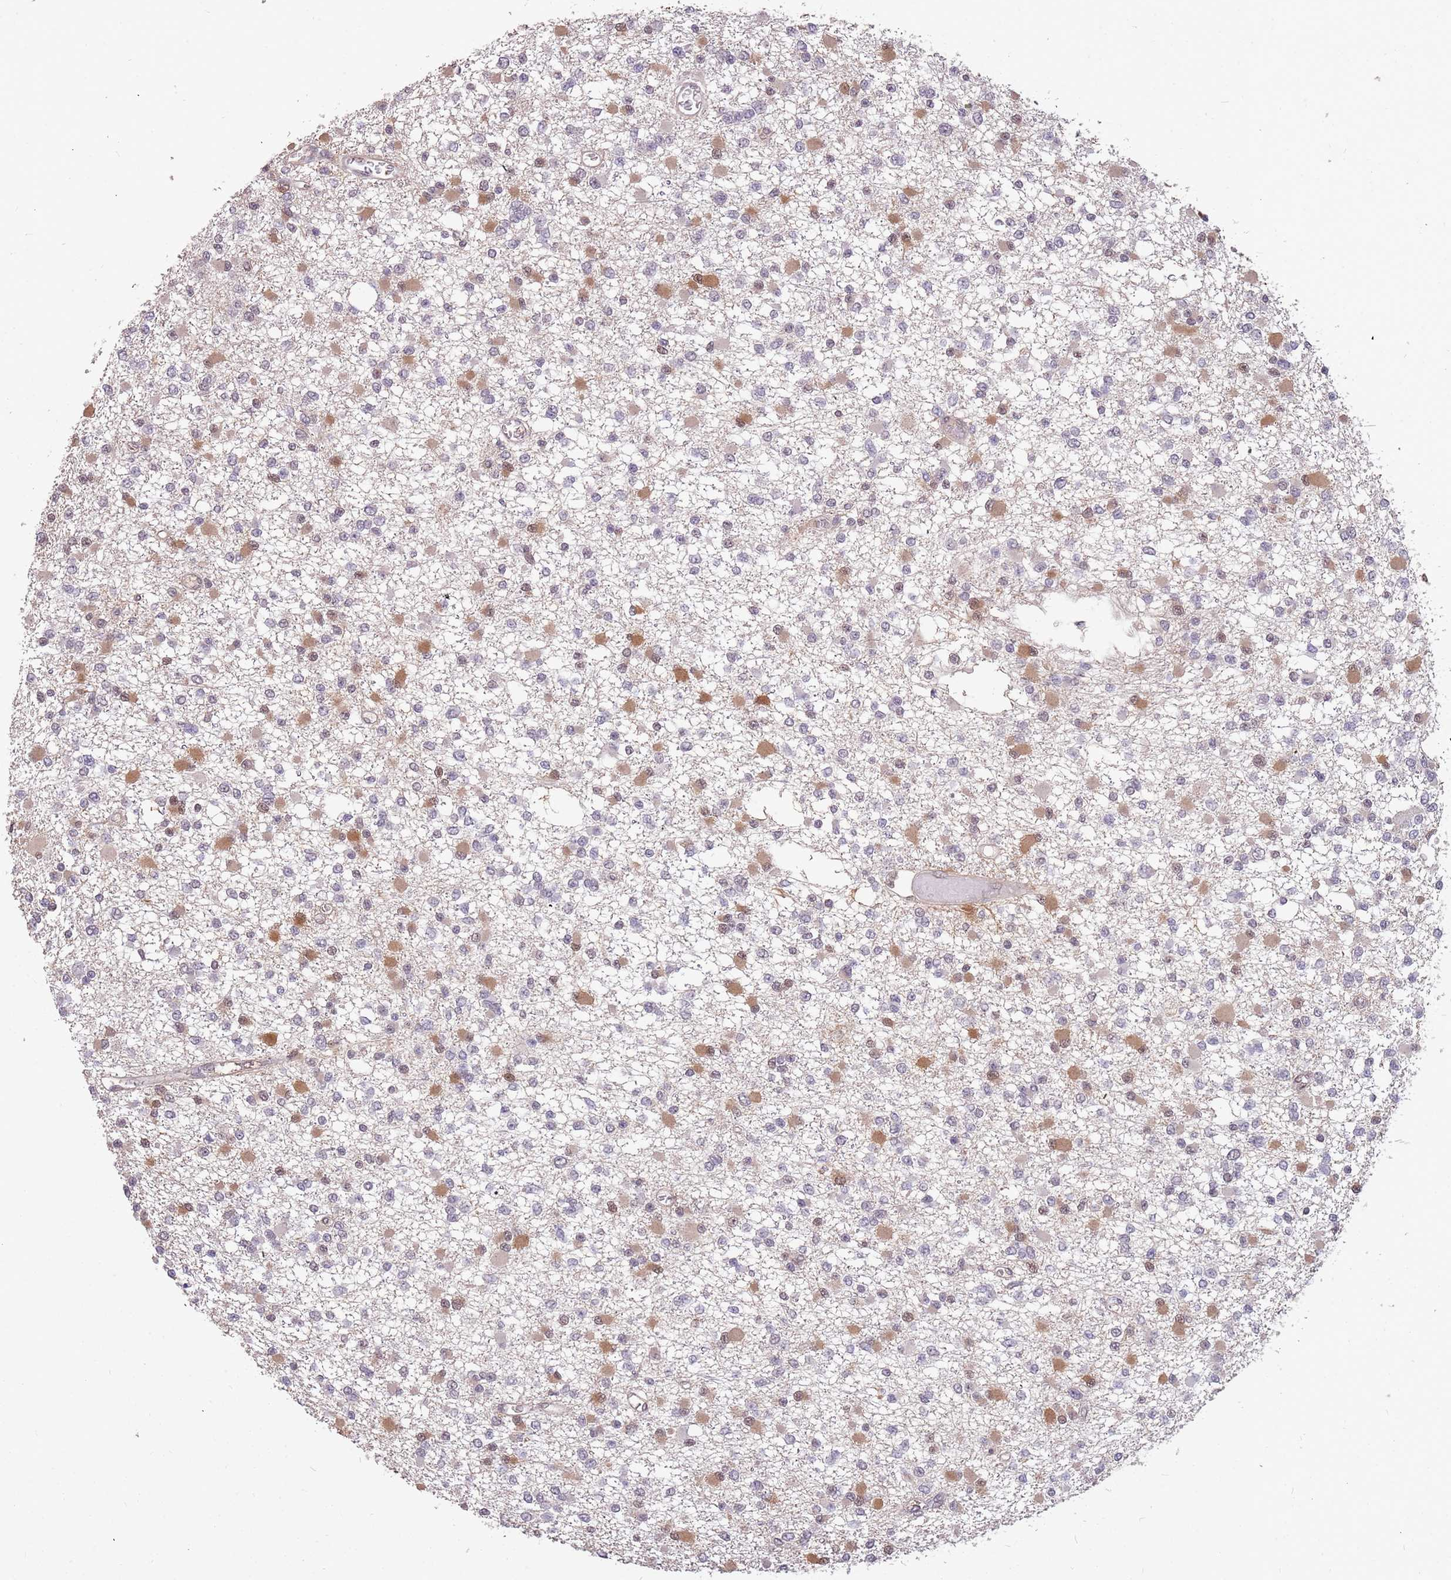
{"staining": {"intensity": "moderate", "quantity": "<25%", "location": "cytoplasmic/membranous"}, "tissue": "glioma", "cell_type": "Tumor cells", "image_type": "cancer", "snomed": [{"axis": "morphology", "description": "Glioma, malignant, Low grade"}, {"axis": "topography", "description": "Brain"}], "caption": "Immunohistochemistry photomicrograph of neoplastic tissue: malignant glioma (low-grade) stained using immunohistochemistry displays low levels of moderate protein expression localized specifically in the cytoplasmic/membranous of tumor cells, appearing as a cytoplasmic/membranous brown color.", "gene": "GBP2", "patient": {"sex": "female", "age": 22}}